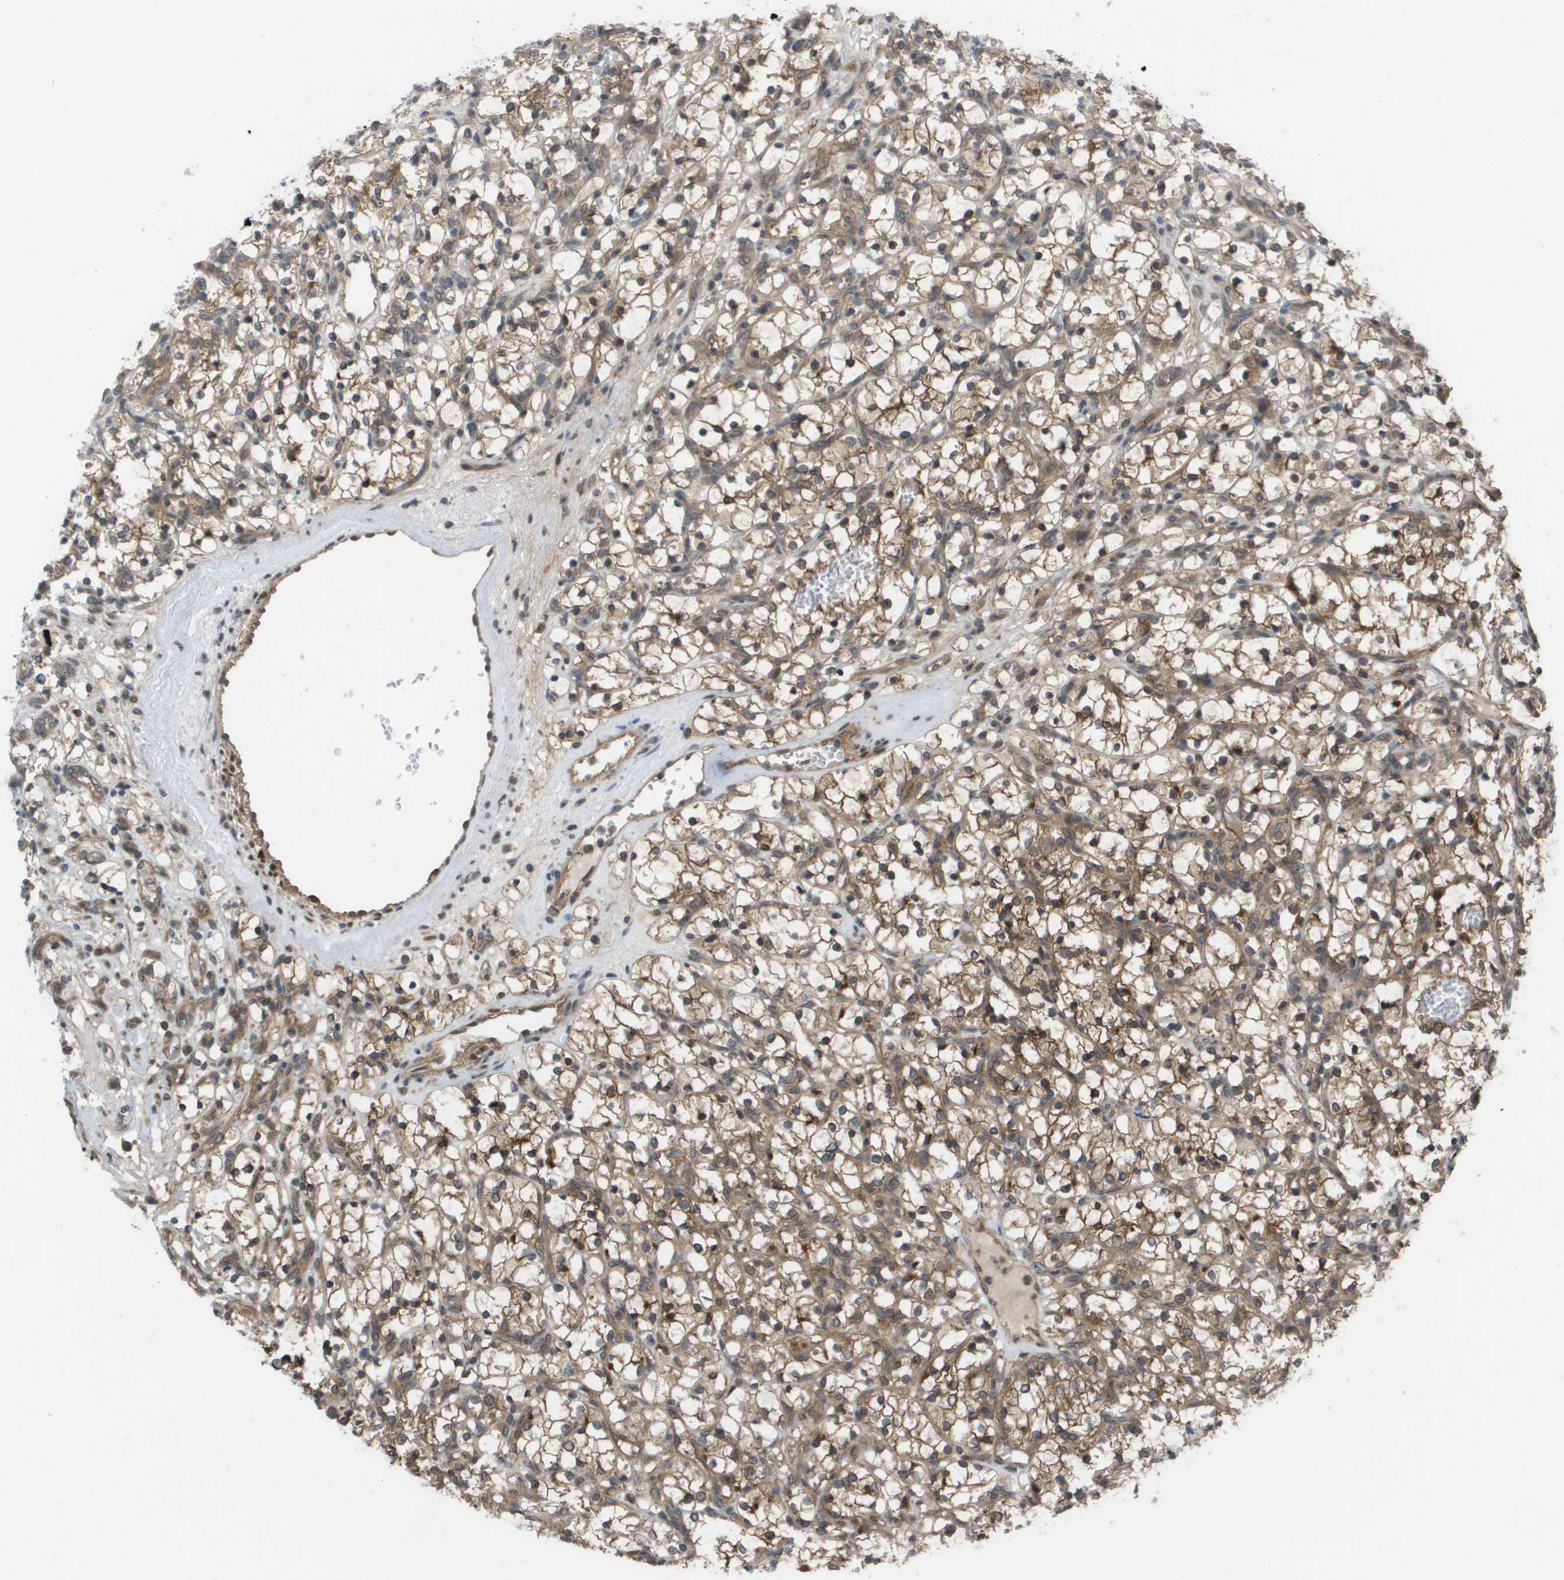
{"staining": {"intensity": "moderate", "quantity": ">75%", "location": "cytoplasmic/membranous"}, "tissue": "renal cancer", "cell_type": "Tumor cells", "image_type": "cancer", "snomed": [{"axis": "morphology", "description": "Adenocarcinoma, NOS"}, {"axis": "topography", "description": "Kidney"}], "caption": "Adenocarcinoma (renal) stained with a protein marker reveals moderate staining in tumor cells.", "gene": "CTPS2", "patient": {"sex": "female", "age": 69}}